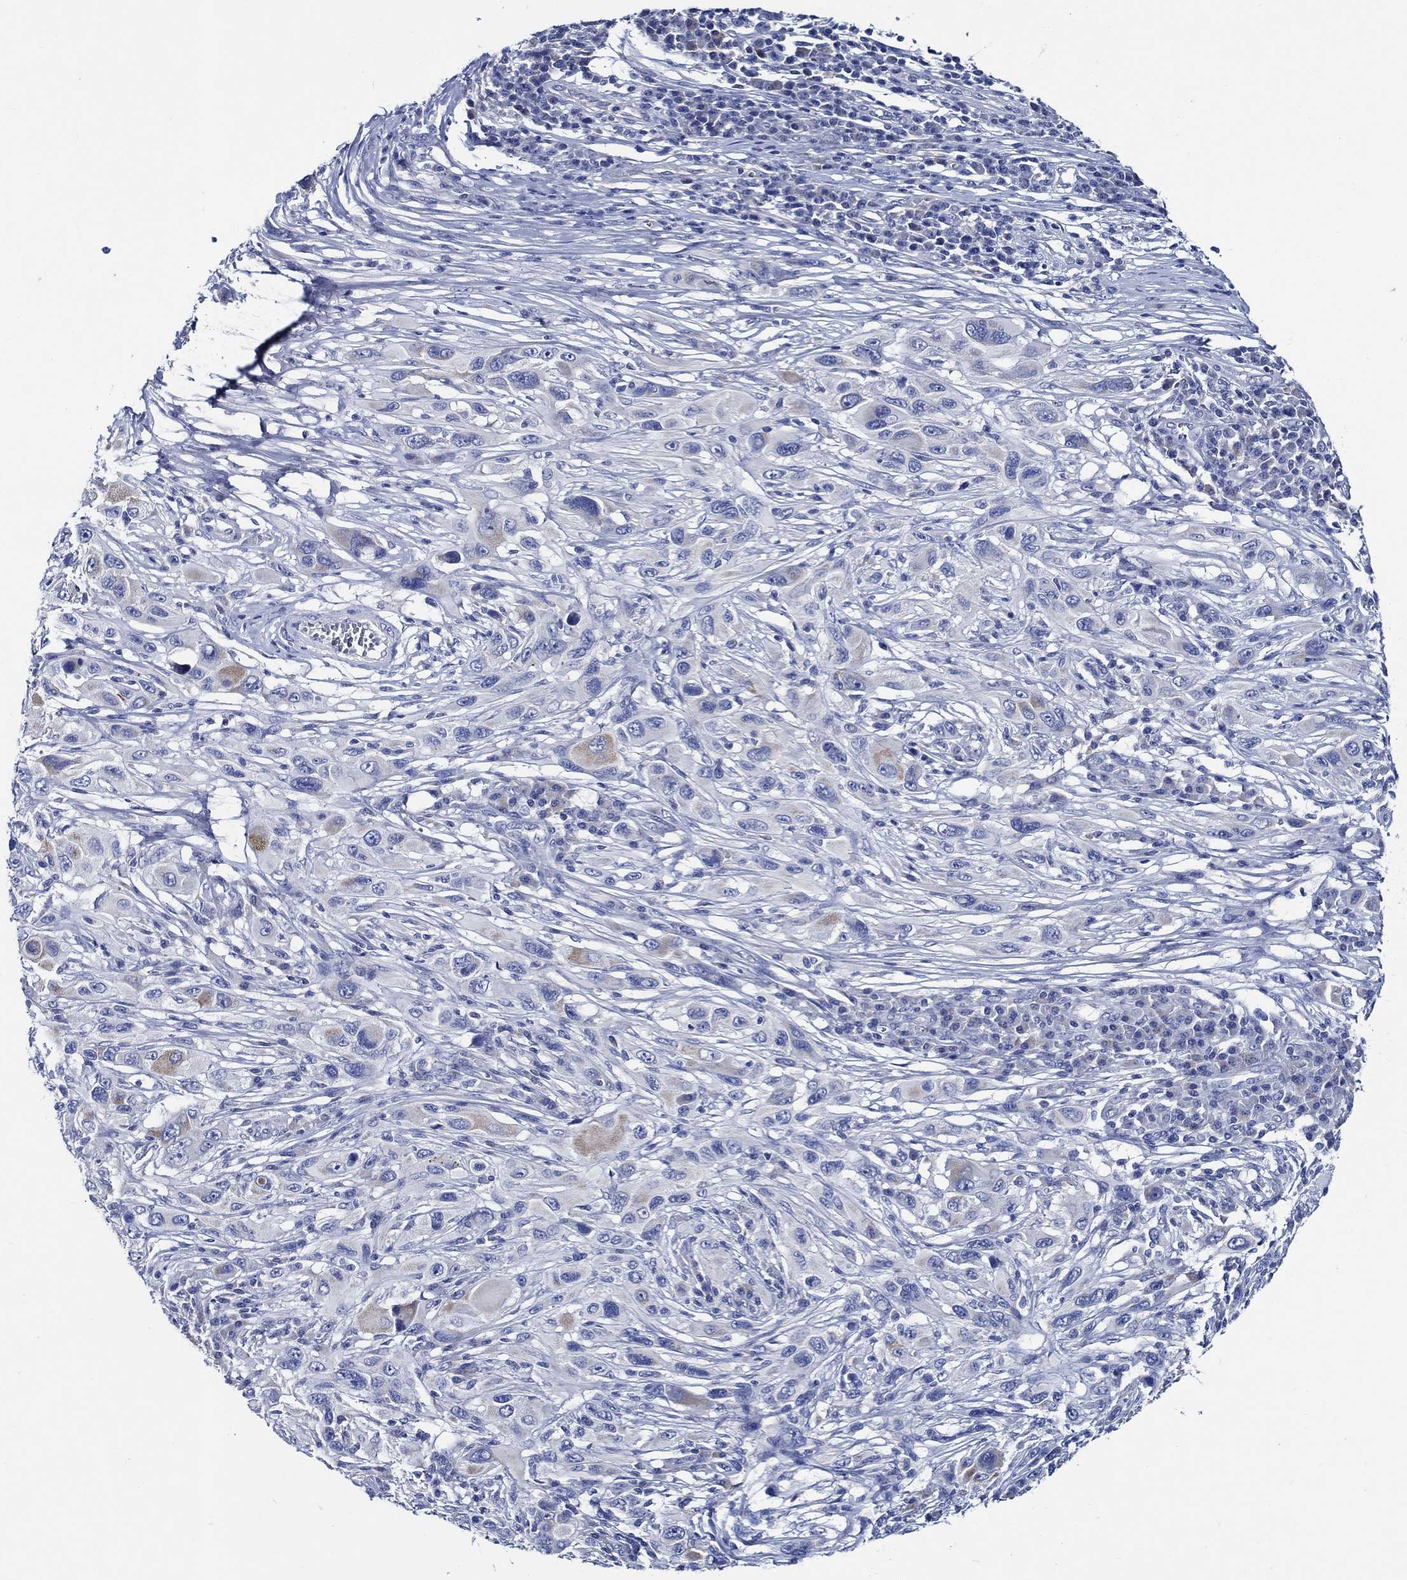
{"staining": {"intensity": "negative", "quantity": "none", "location": "none"}, "tissue": "melanoma", "cell_type": "Tumor cells", "image_type": "cancer", "snomed": [{"axis": "morphology", "description": "Malignant melanoma, NOS"}, {"axis": "topography", "description": "Skin"}], "caption": "Immunohistochemistry histopathology image of neoplastic tissue: malignant melanoma stained with DAB displays no significant protein expression in tumor cells.", "gene": "SKOR1", "patient": {"sex": "male", "age": 53}}